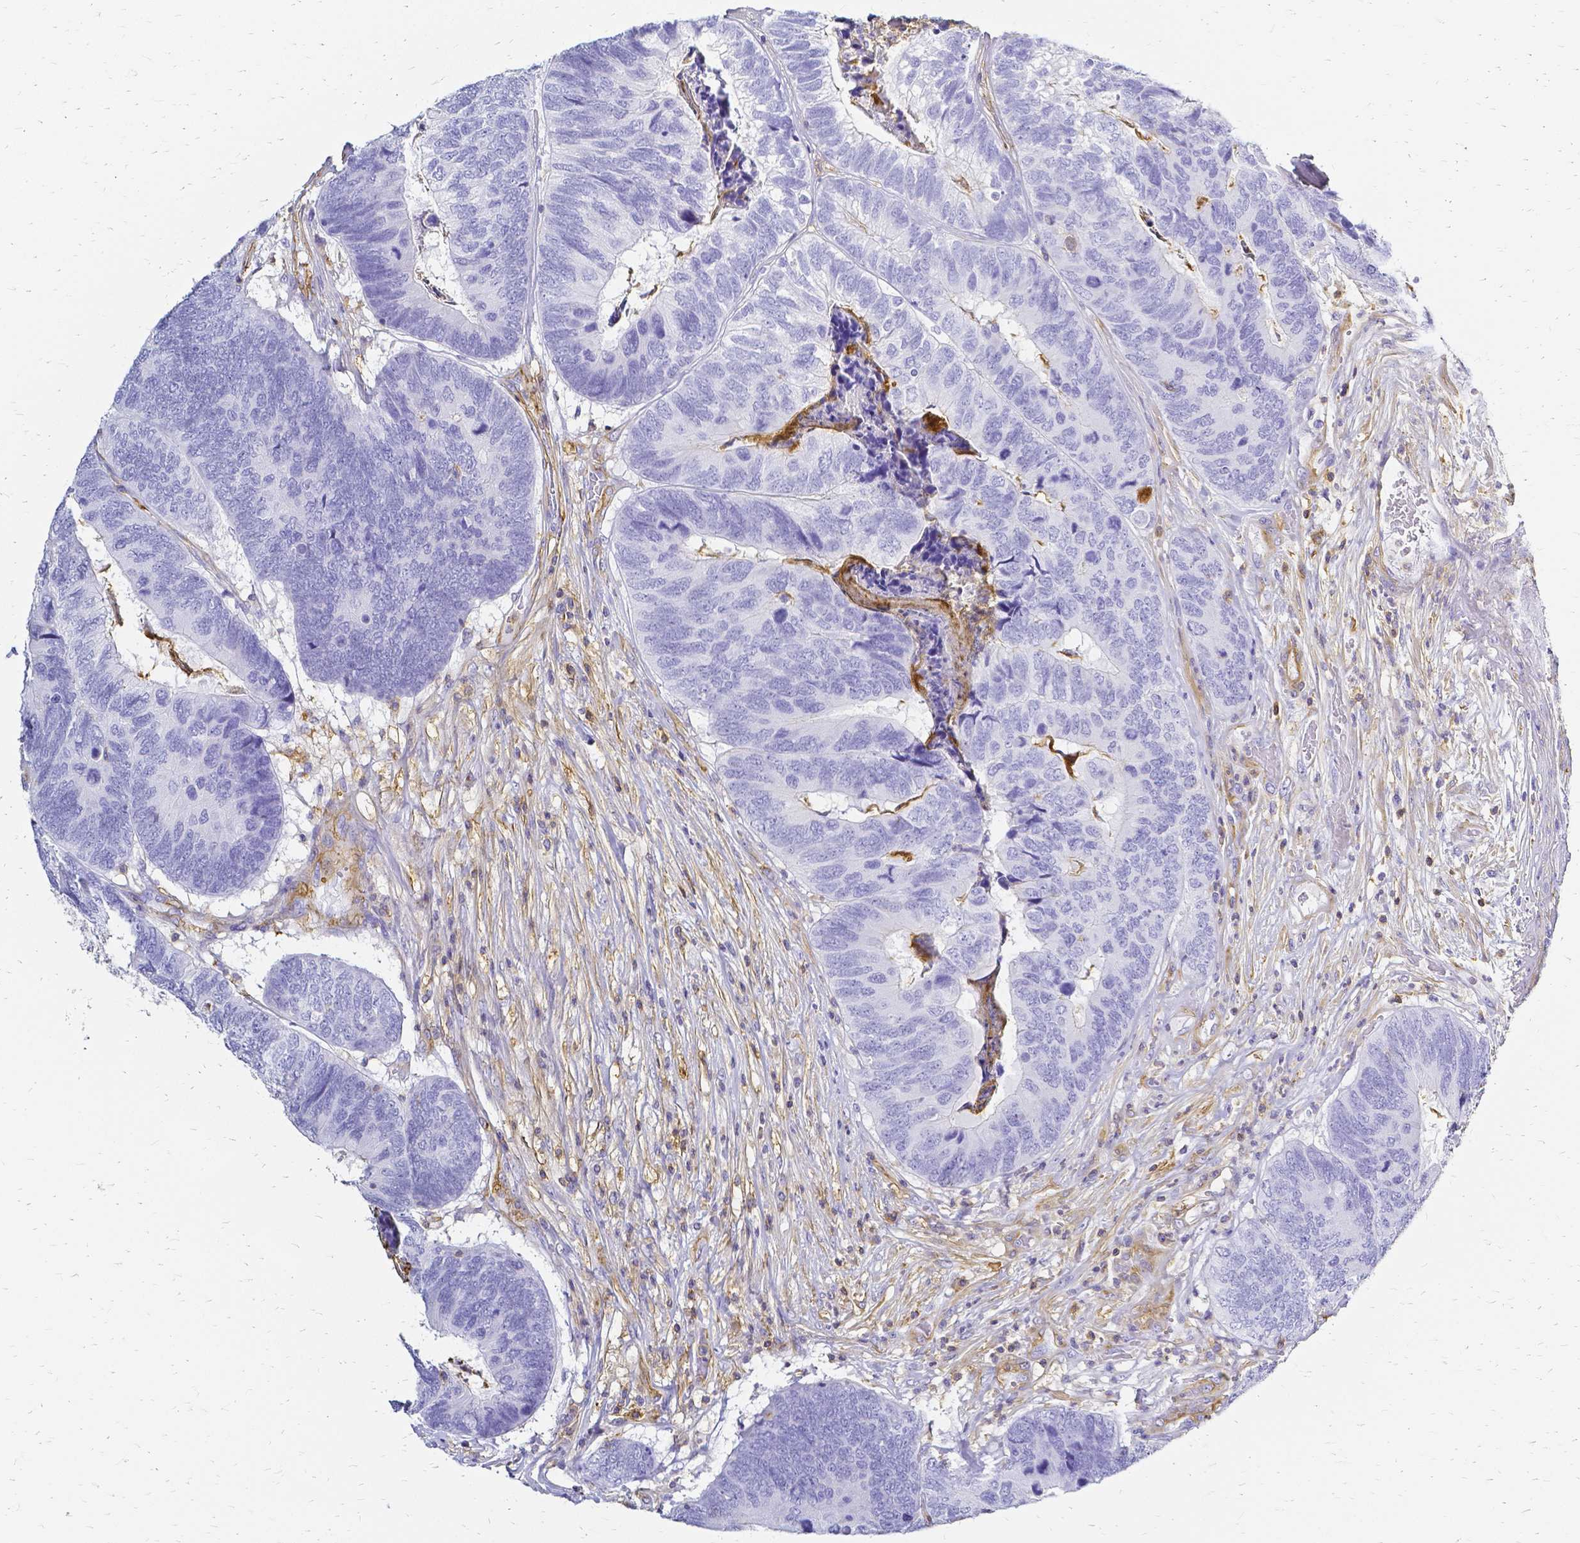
{"staining": {"intensity": "negative", "quantity": "none", "location": "none"}, "tissue": "colorectal cancer", "cell_type": "Tumor cells", "image_type": "cancer", "snomed": [{"axis": "morphology", "description": "Adenocarcinoma, NOS"}, {"axis": "topography", "description": "Colon"}], "caption": "DAB (3,3'-diaminobenzidine) immunohistochemical staining of colorectal cancer demonstrates no significant expression in tumor cells. Brightfield microscopy of IHC stained with DAB (brown) and hematoxylin (blue), captured at high magnification.", "gene": "HSPA12A", "patient": {"sex": "female", "age": 67}}